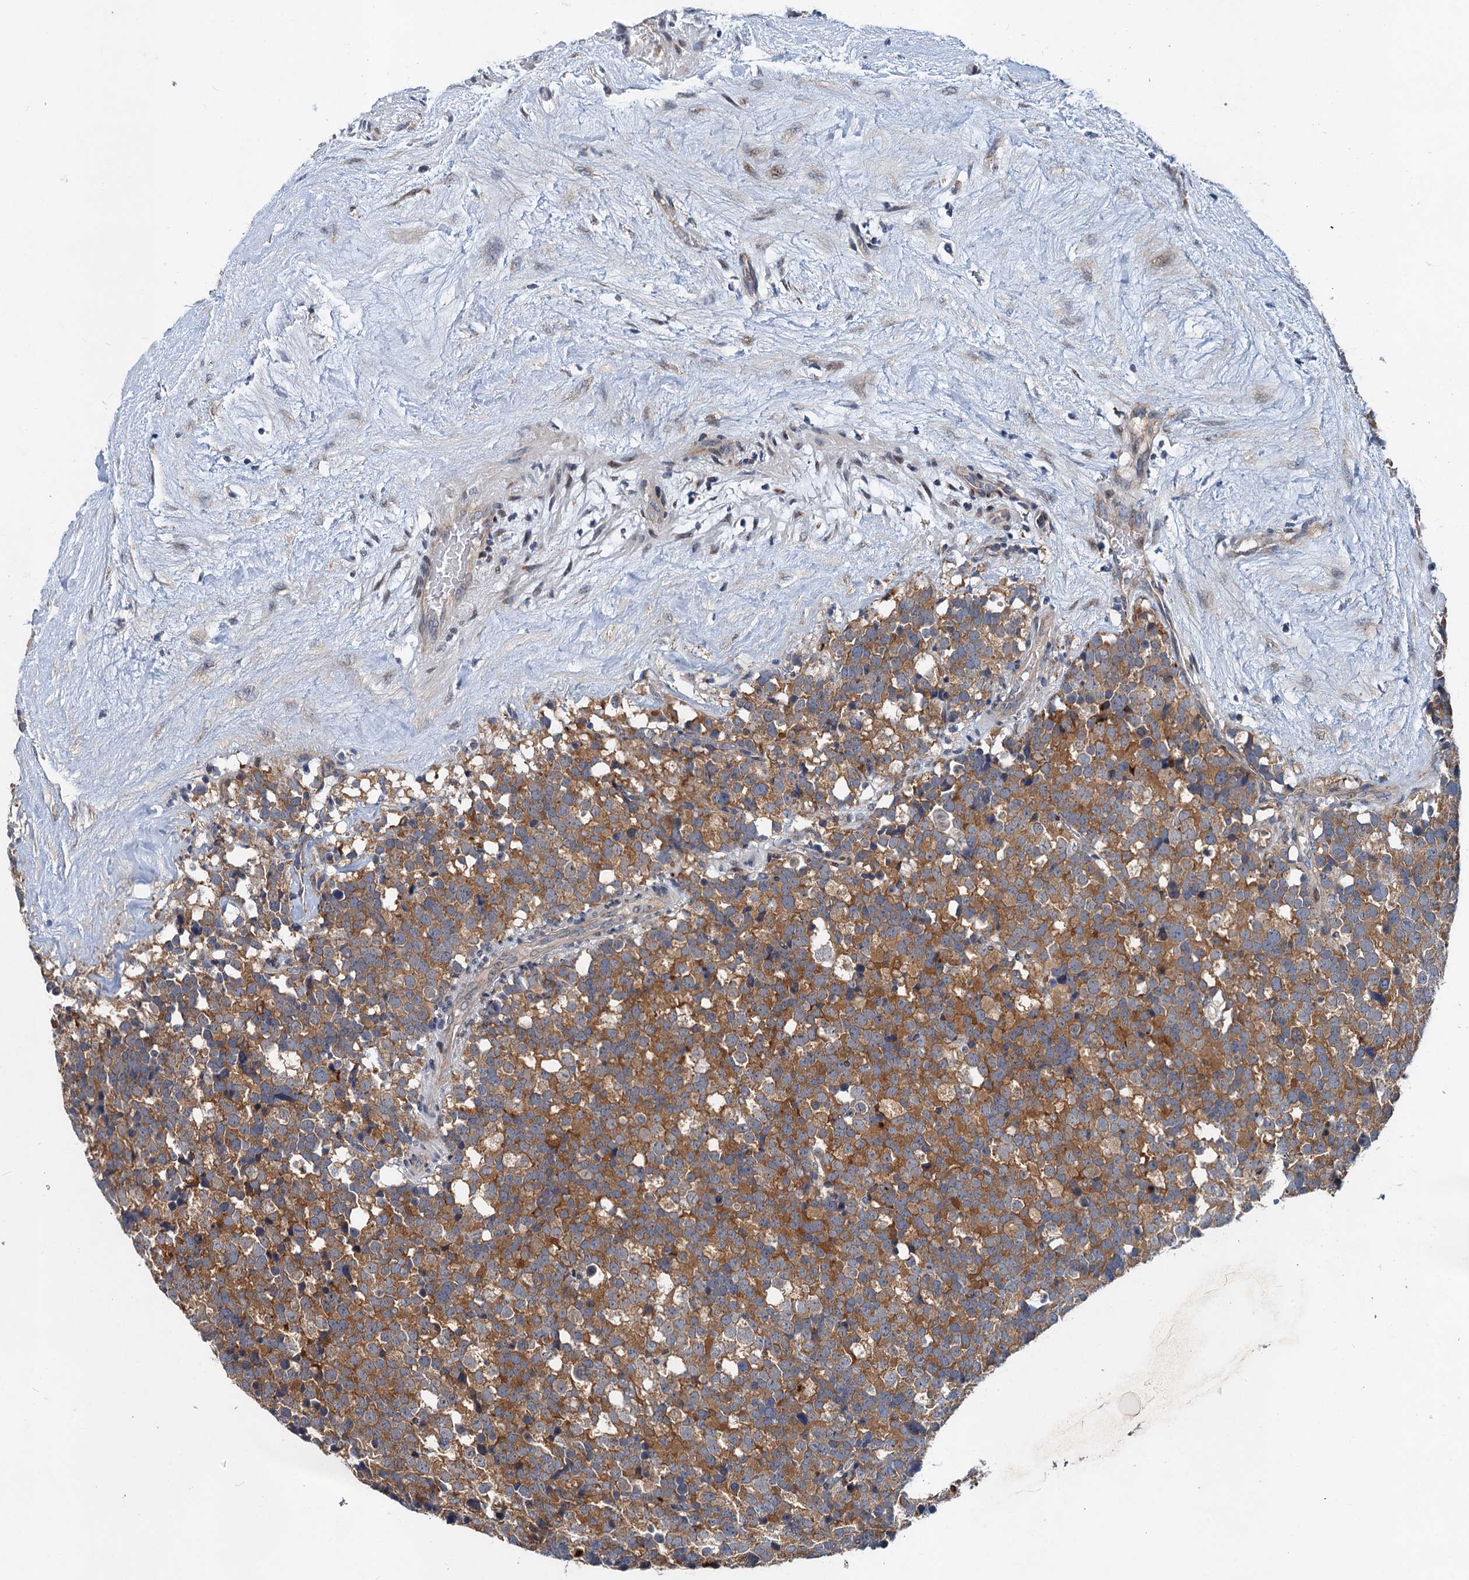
{"staining": {"intensity": "moderate", "quantity": ">75%", "location": "cytoplasmic/membranous"}, "tissue": "testis cancer", "cell_type": "Tumor cells", "image_type": "cancer", "snomed": [{"axis": "morphology", "description": "Seminoma, NOS"}, {"axis": "topography", "description": "Testis"}], "caption": "Immunohistochemical staining of seminoma (testis) shows medium levels of moderate cytoplasmic/membranous expression in about >75% of tumor cells. The staining is performed using DAB brown chromogen to label protein expression. The nuclei are counter-stained blue using hematoxylin.", "gene": "NBEA", "patient": {"sex": "male", "age": 71}}